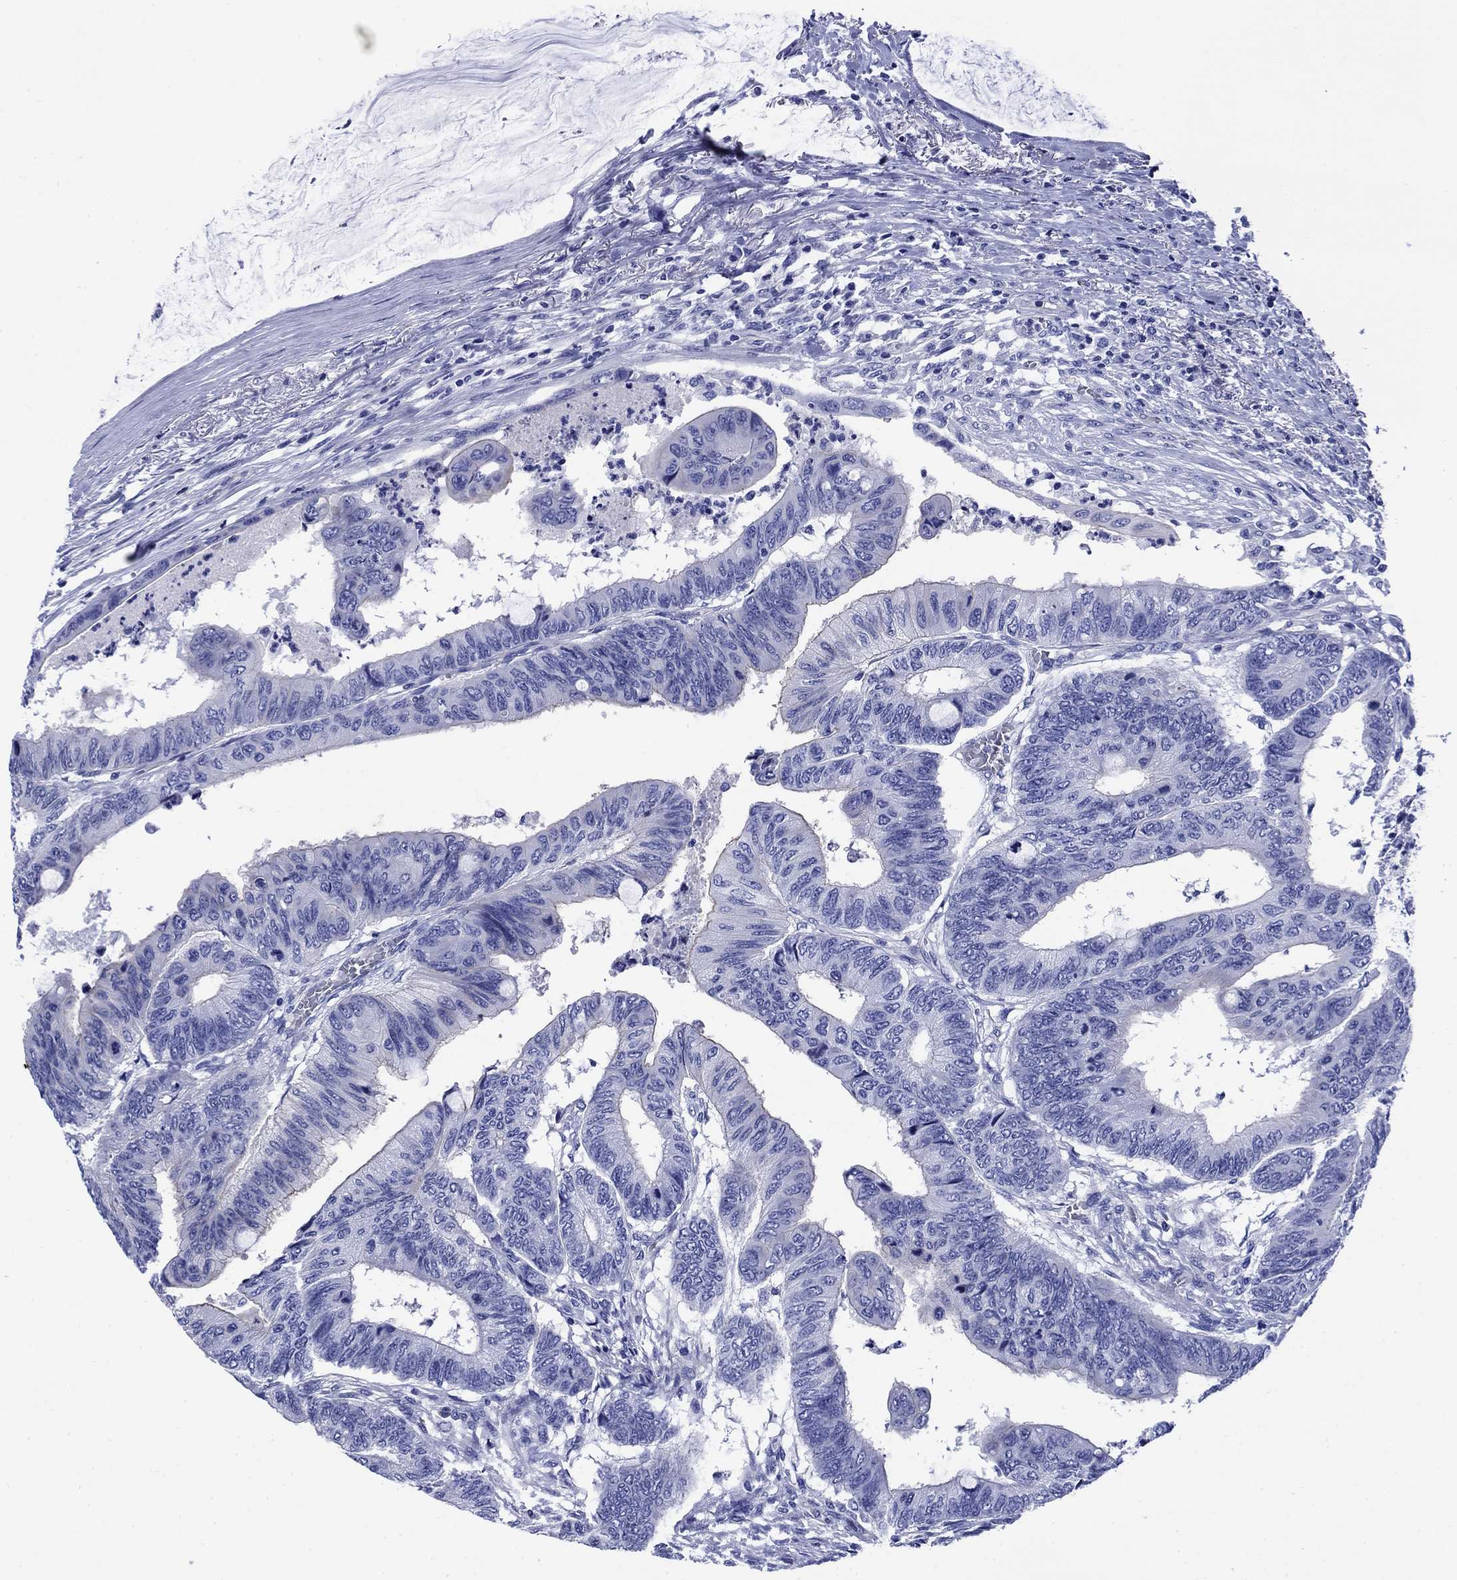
{"staining": {"intensity": "negative", "quantity": "none", "location": "none"}, "tissue": "colorectal cancer", "cell_type": "Tumor cells", "image_type": "cancer", "snomed": [{"axis": "morphology", "description": "Normal tissue, NOS"}, {"axis": "morphology", "description": "Adenocarcinoma, NOS"}, {"axis": "topography", "description": "Rectum"}, {"axis": "topography", "description": "Peripheral nerve tissue"}], "caption": "Human colorectal adenocarcinoma stained for a protein using IHC reveals no expression in tumor cells.", "gene": "SLC1A2", "patient": {"sex": "male", "age": 92}}